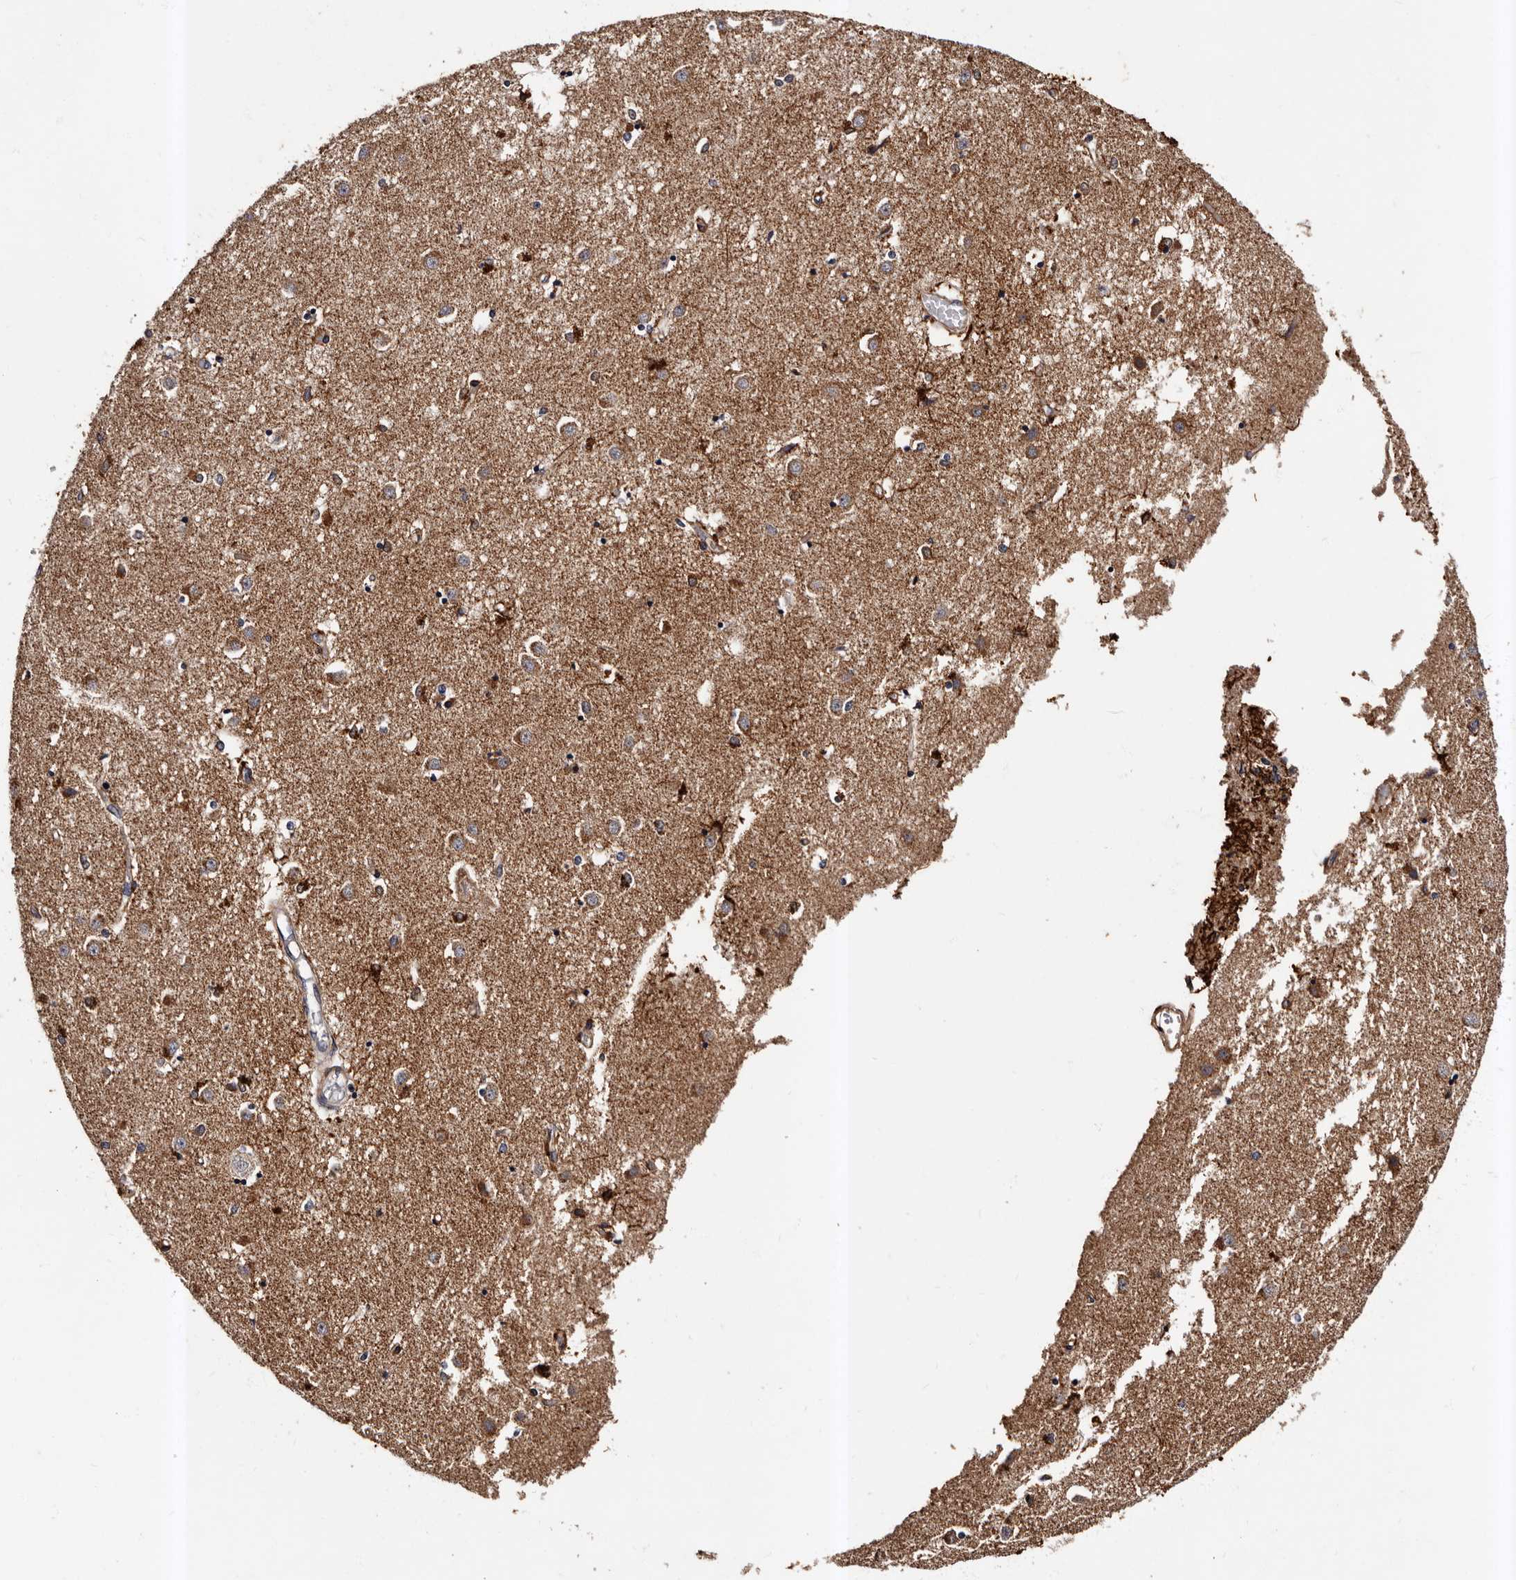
{"staining": {"intensity": "strong", "quantity": "25%-75%", "location": "cytoplasmic/membranous"}, "tissue": "caudate", "cell_type": "Glial cells", "image_type": "normal", "snomed": [{"axis": "morphology", "description": "Normal tissue, NOS"}, {"axis": "topography", "description": "Lateral ventricle wall"}], "caption": "High-power microscopy captured an IHC photomicrograph of unremarkable caudate, revealing strong cytoplasmic/membranous positivity in approximately 25%-75% of glial cells.", "gene": "ADCK5", "patient": {"sex": "male", "age": 45}}